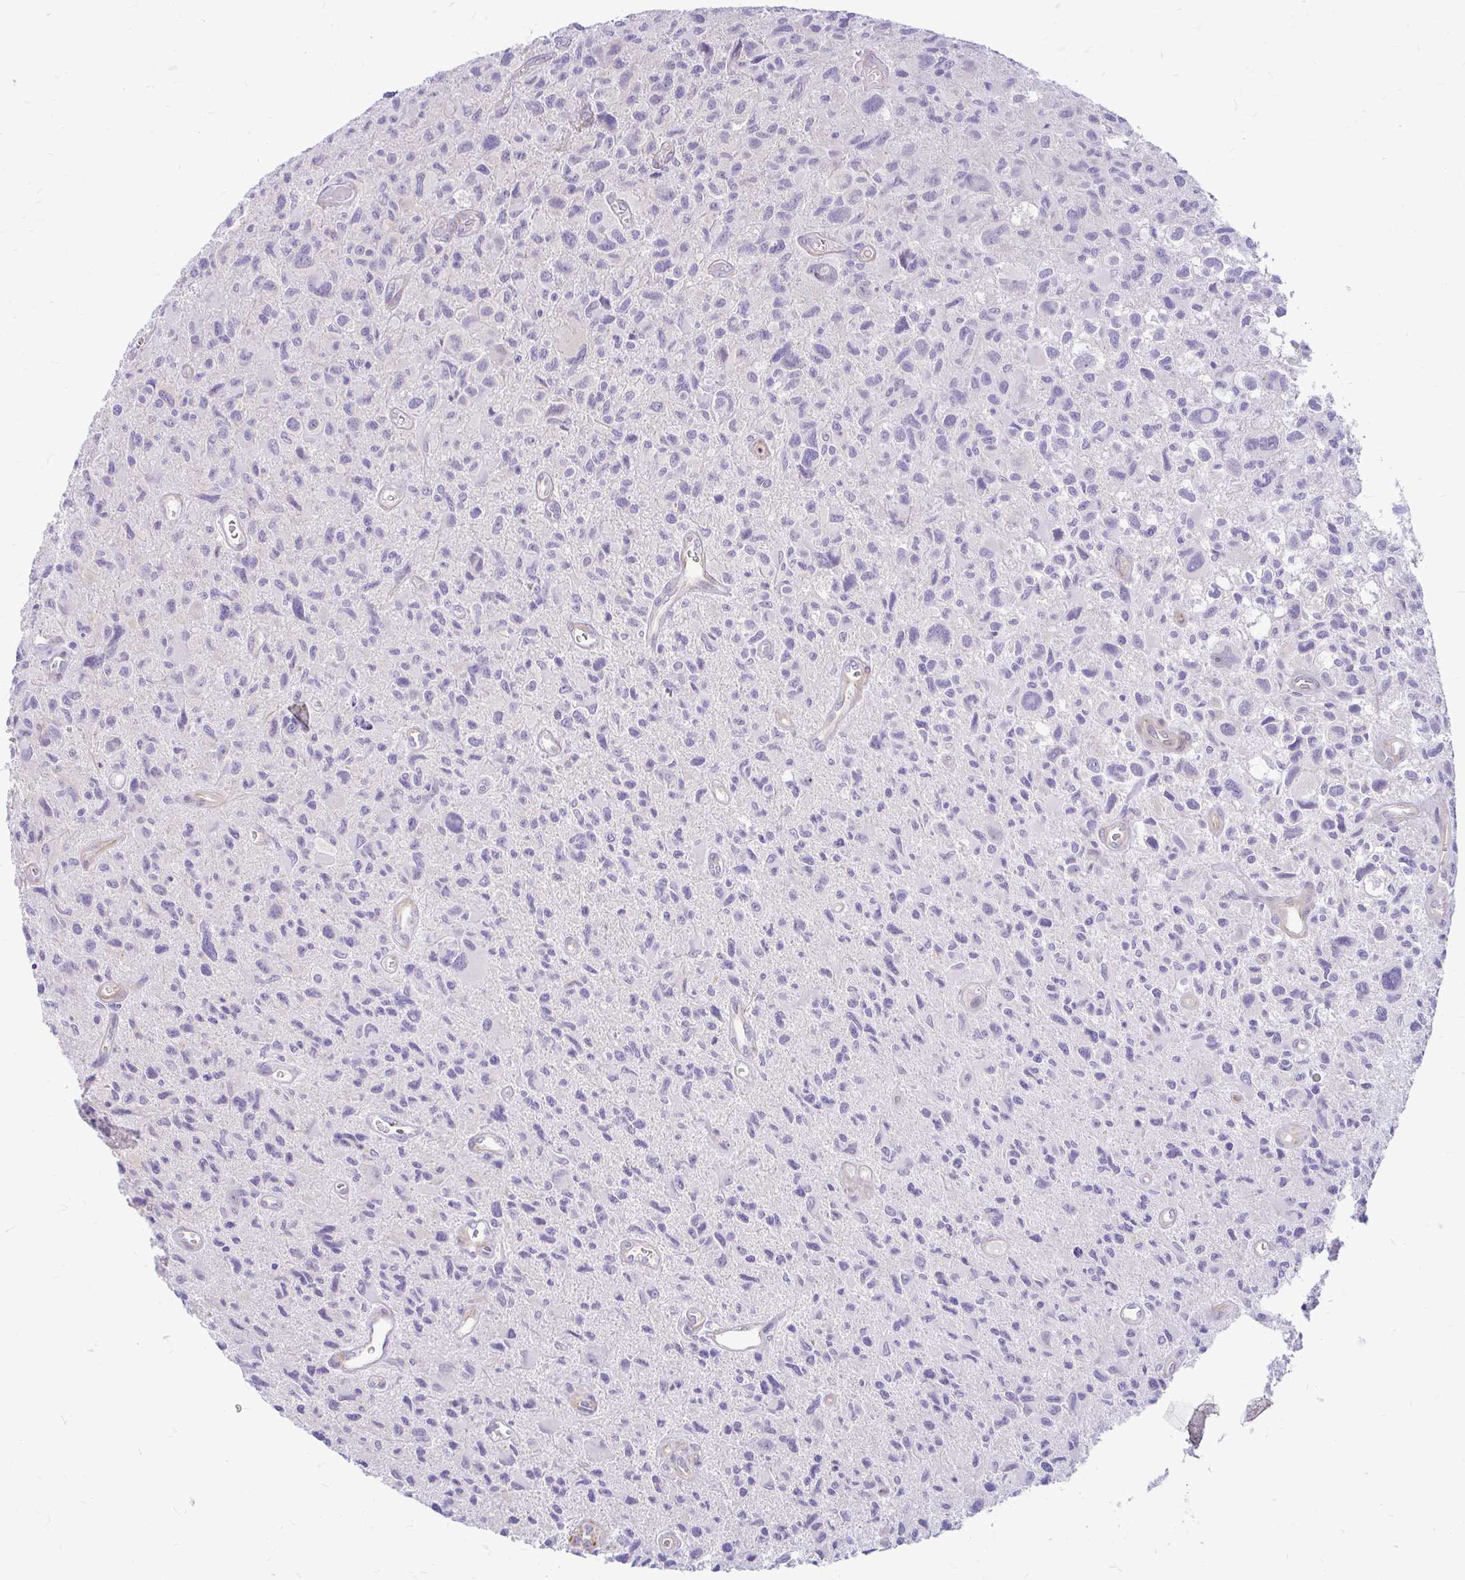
{"staining": {"intensity": "negative", "quantity": "none", "location": "none"}, "tissue": "glioma", "cell_type": "Tumor cells", "image_type": "cancer", "snomed": [{"axis": "morphology", "description": "Glioma, malignant, High grade"}, {"axis": "topography", "description": "Brain"}], "caption": "DAB (3,3'-diaminobenzidine) immunohistochemical staining of glioma demonstrates no significant staining in tumor cells.", "gene": "FAM83C", "patient": {"sex": "male", "age": 76}}